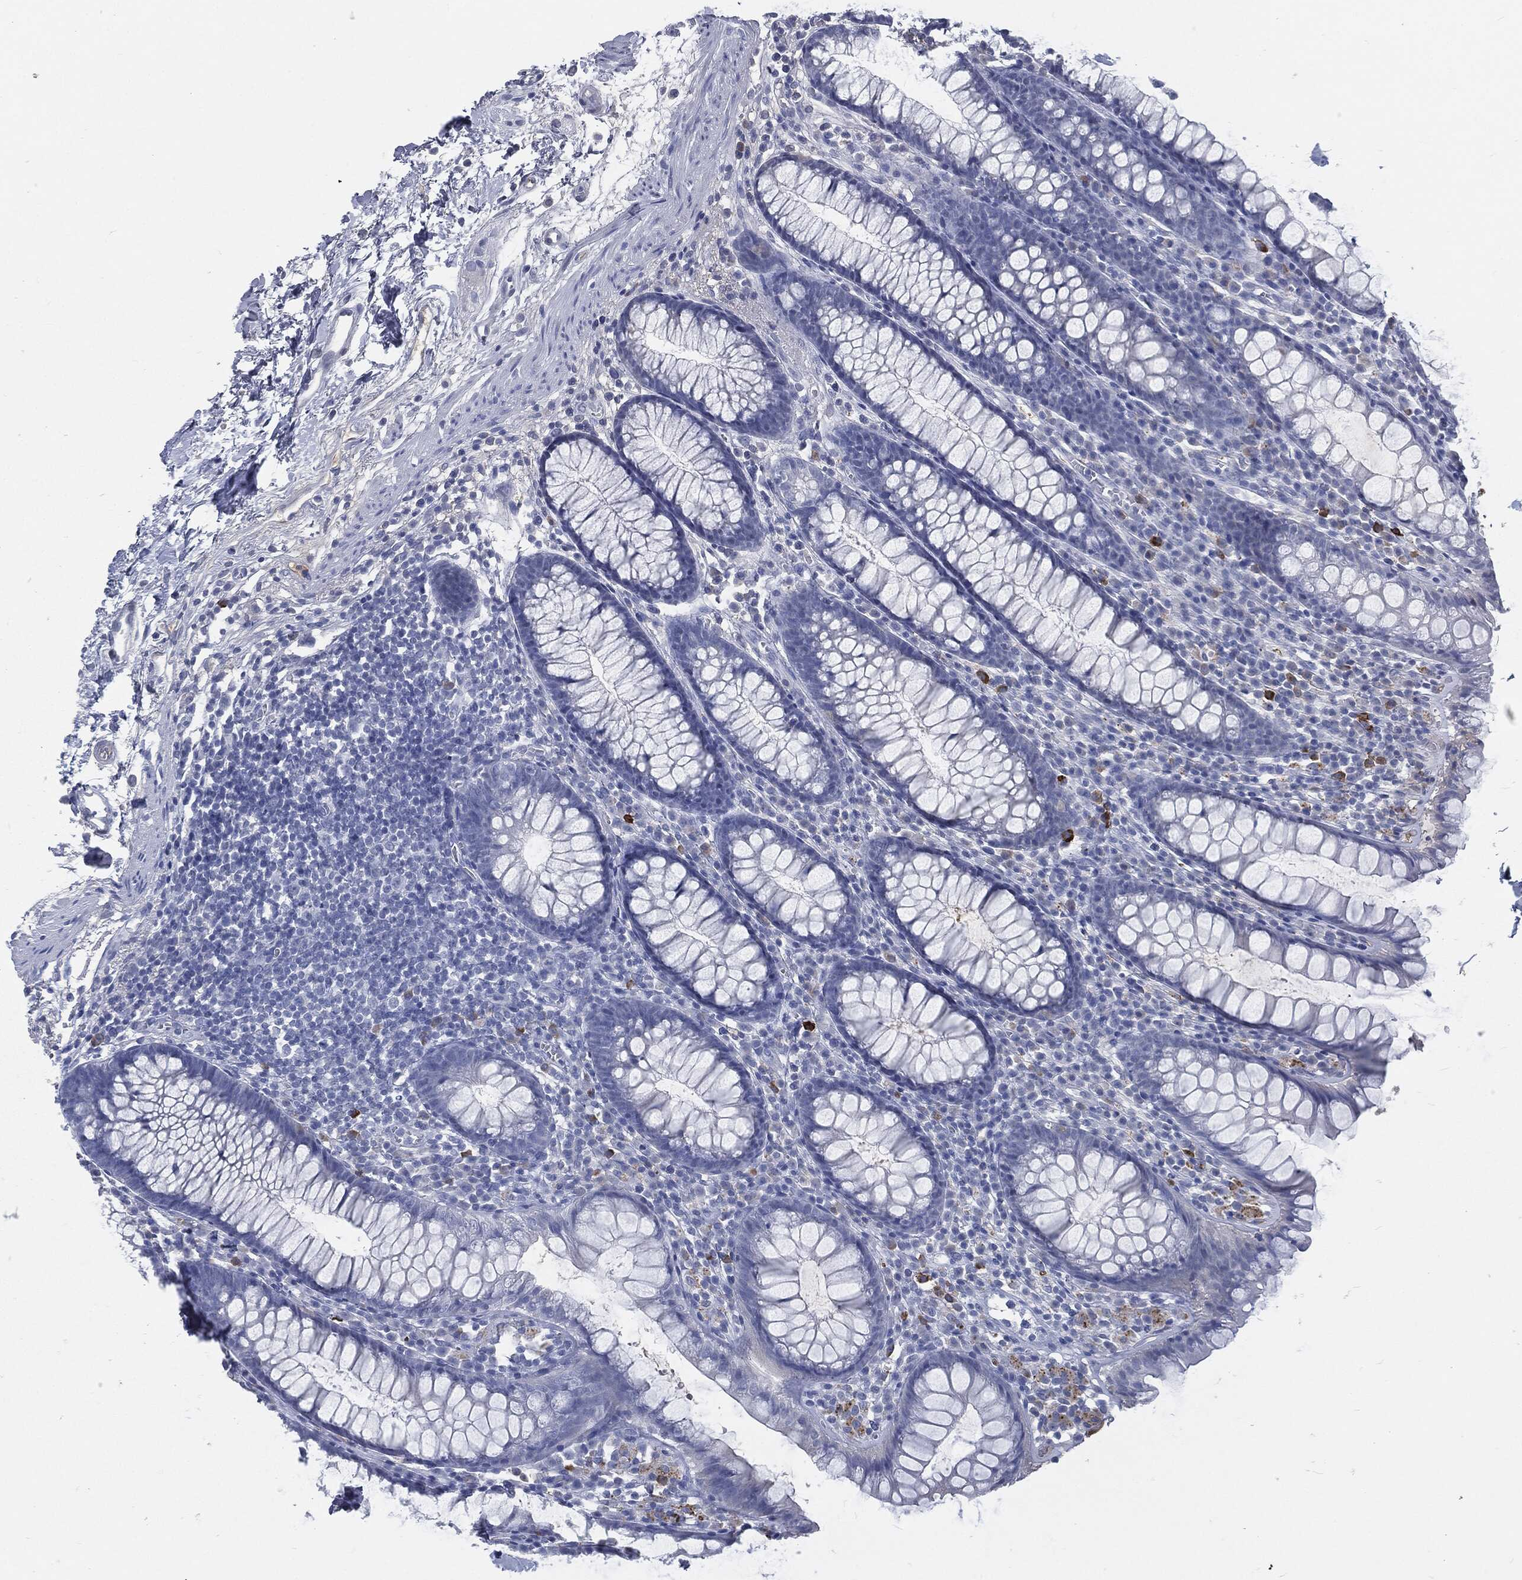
{"staining": {"intensity": "negative", "quantity": "none", "location": "none"}, "tissue": "colon", "cell_type": "Endothelial cells", "image_type": "normal", "snomed": [{"axis": "morphology", "description": "Normal tissue, NOS"}, {"axis": "topography", "description": "Colon"}], "caption": "A photomicrograph of colon stained for a protein demonstrates no brown staining in endothelial cells. (Stains: DAB (3,3'-diaminobenzidine) immunohistochemistry with hematoxylin counter stain, Microscopy: brightfield microscopy at high magnification).", "gene": "MST1", "patient": {"sex": "male", "age": 76}}